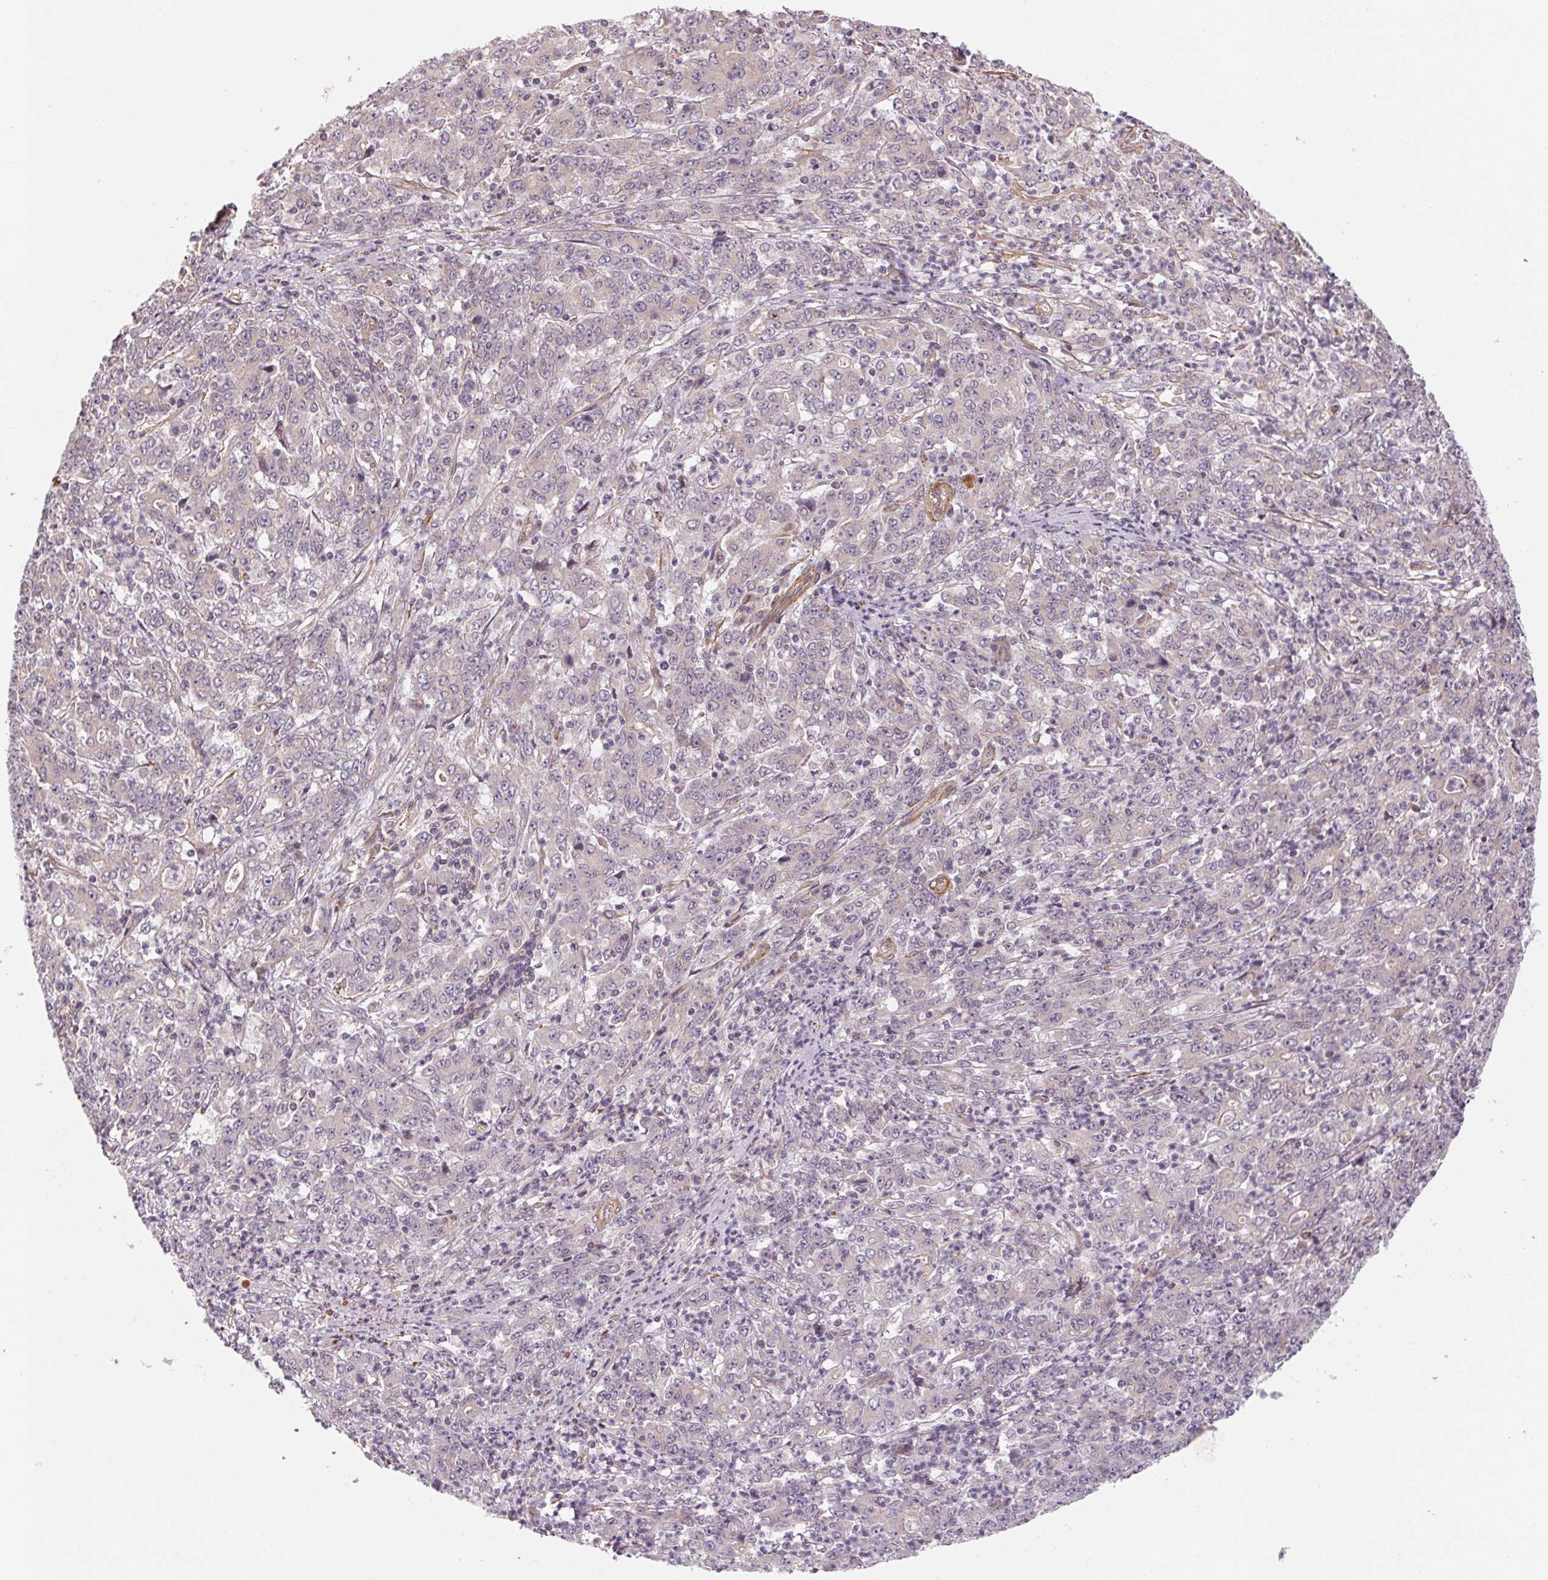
{"staining": {"intensity": "negative", "quantity": "none", "location": "none"}, "tissue": "stomach cancer", "cell_type": "Tumor cells", "image_type": "cancer", "snomed": [{"axis": "morphology", "description": "Adenocarcinoma, NOS"}, {"axis": "topography", "description": "Stomach, lower"}], "caption": "Immunohistochemistry histopathology image of neoplastic tissue: stomach adenocarcinoma stained with DAB displays no significant protein expression in tumor cells.", "gene": "CCDC112", "patient": {"sex": "female", "age": 71}}